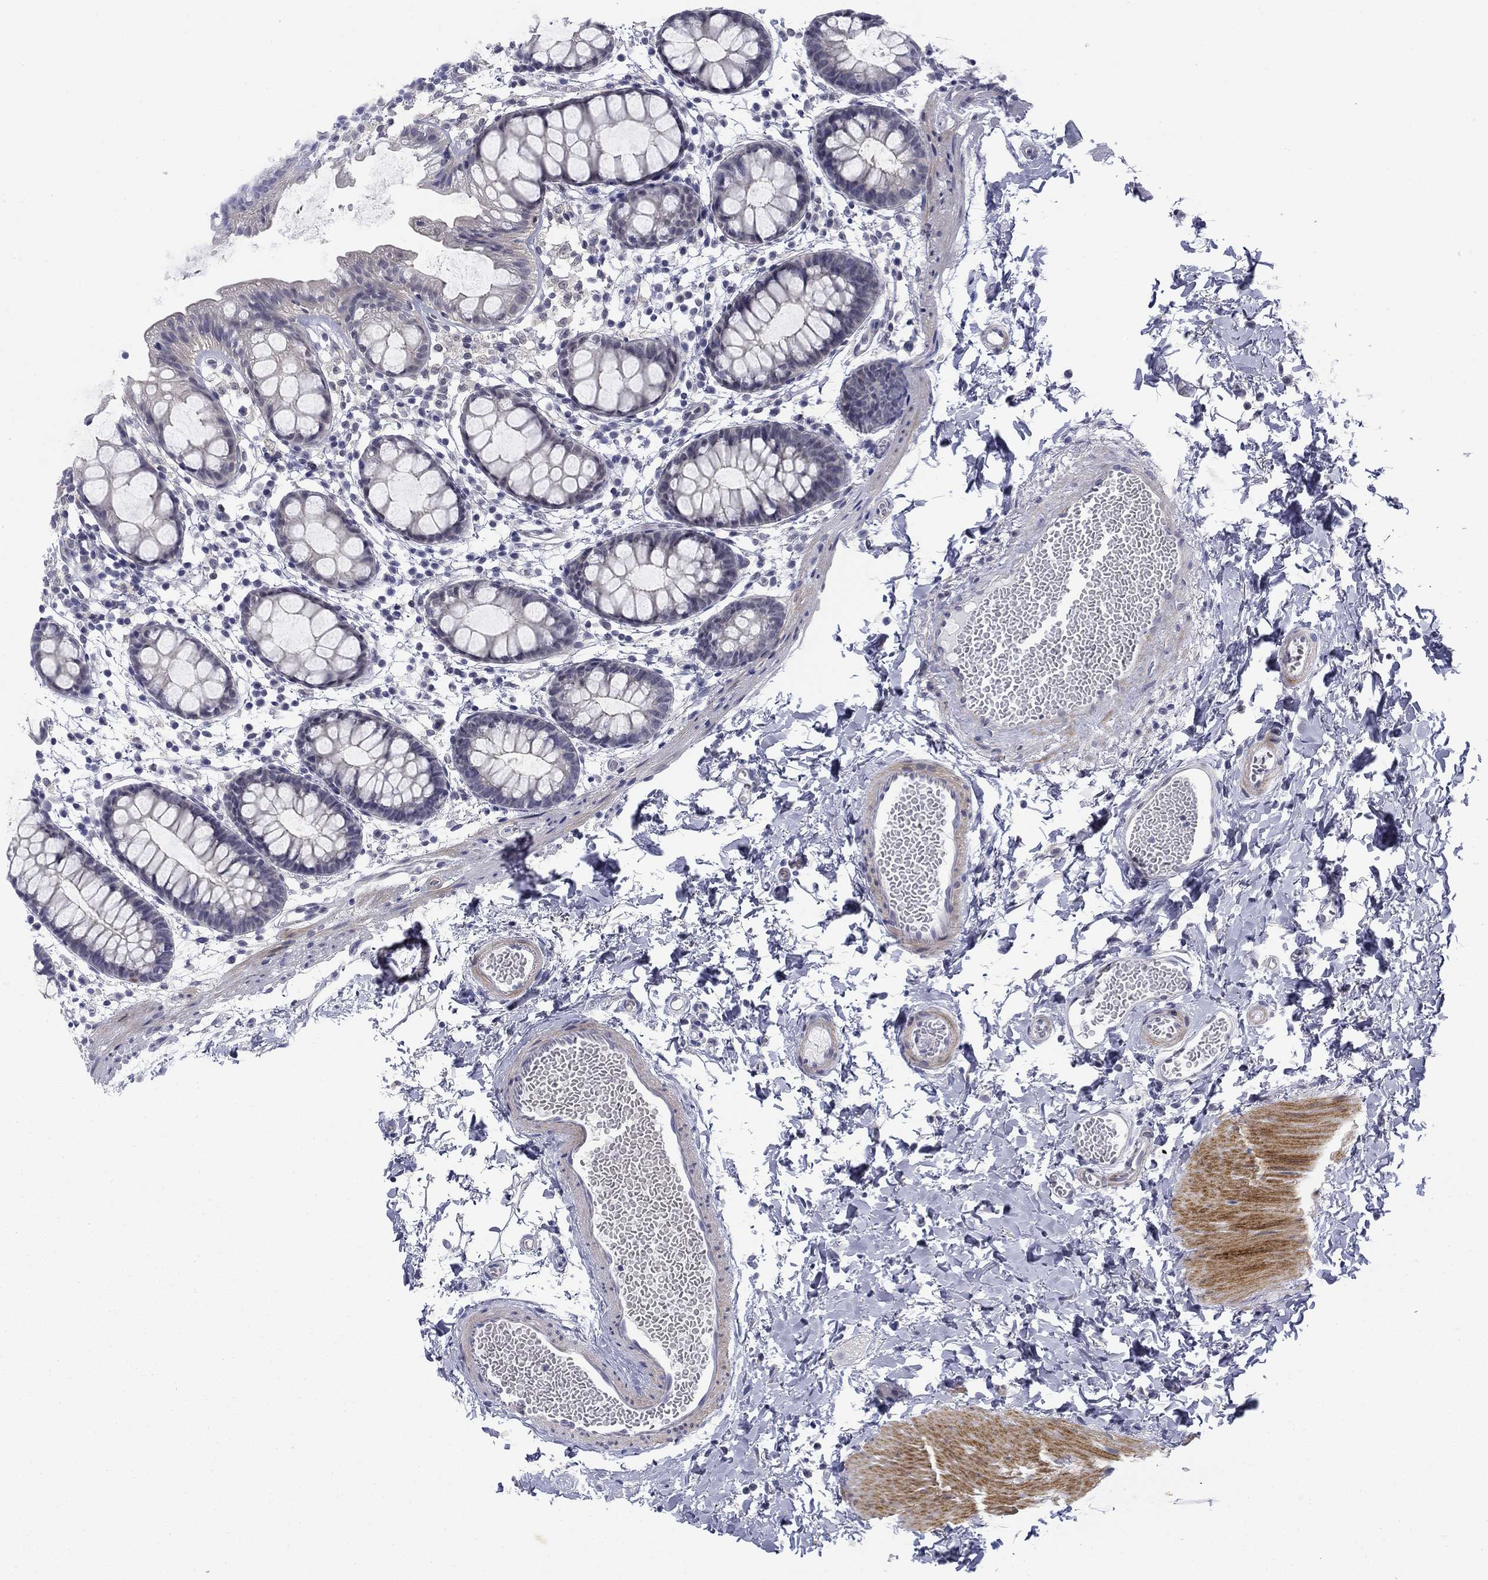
{"staining": {"intensity": "negative", "quantity": "none", "location": "none"}, "tissue": "rectum", "cell_type": "Glandular cells", "image_type": "normal", "snomed": [{"axis": "morphology", "description": "Normal tissue, NOS"}, {"axis": "topography", "description": "Rectum"}], "caption": "This is an immunohistochemistry (IHC) histopathology image of benign rectum. There is no positivity in glandular cells.", "gene": "TIGD4", "patient": {"sex": "male", "age": 57}}